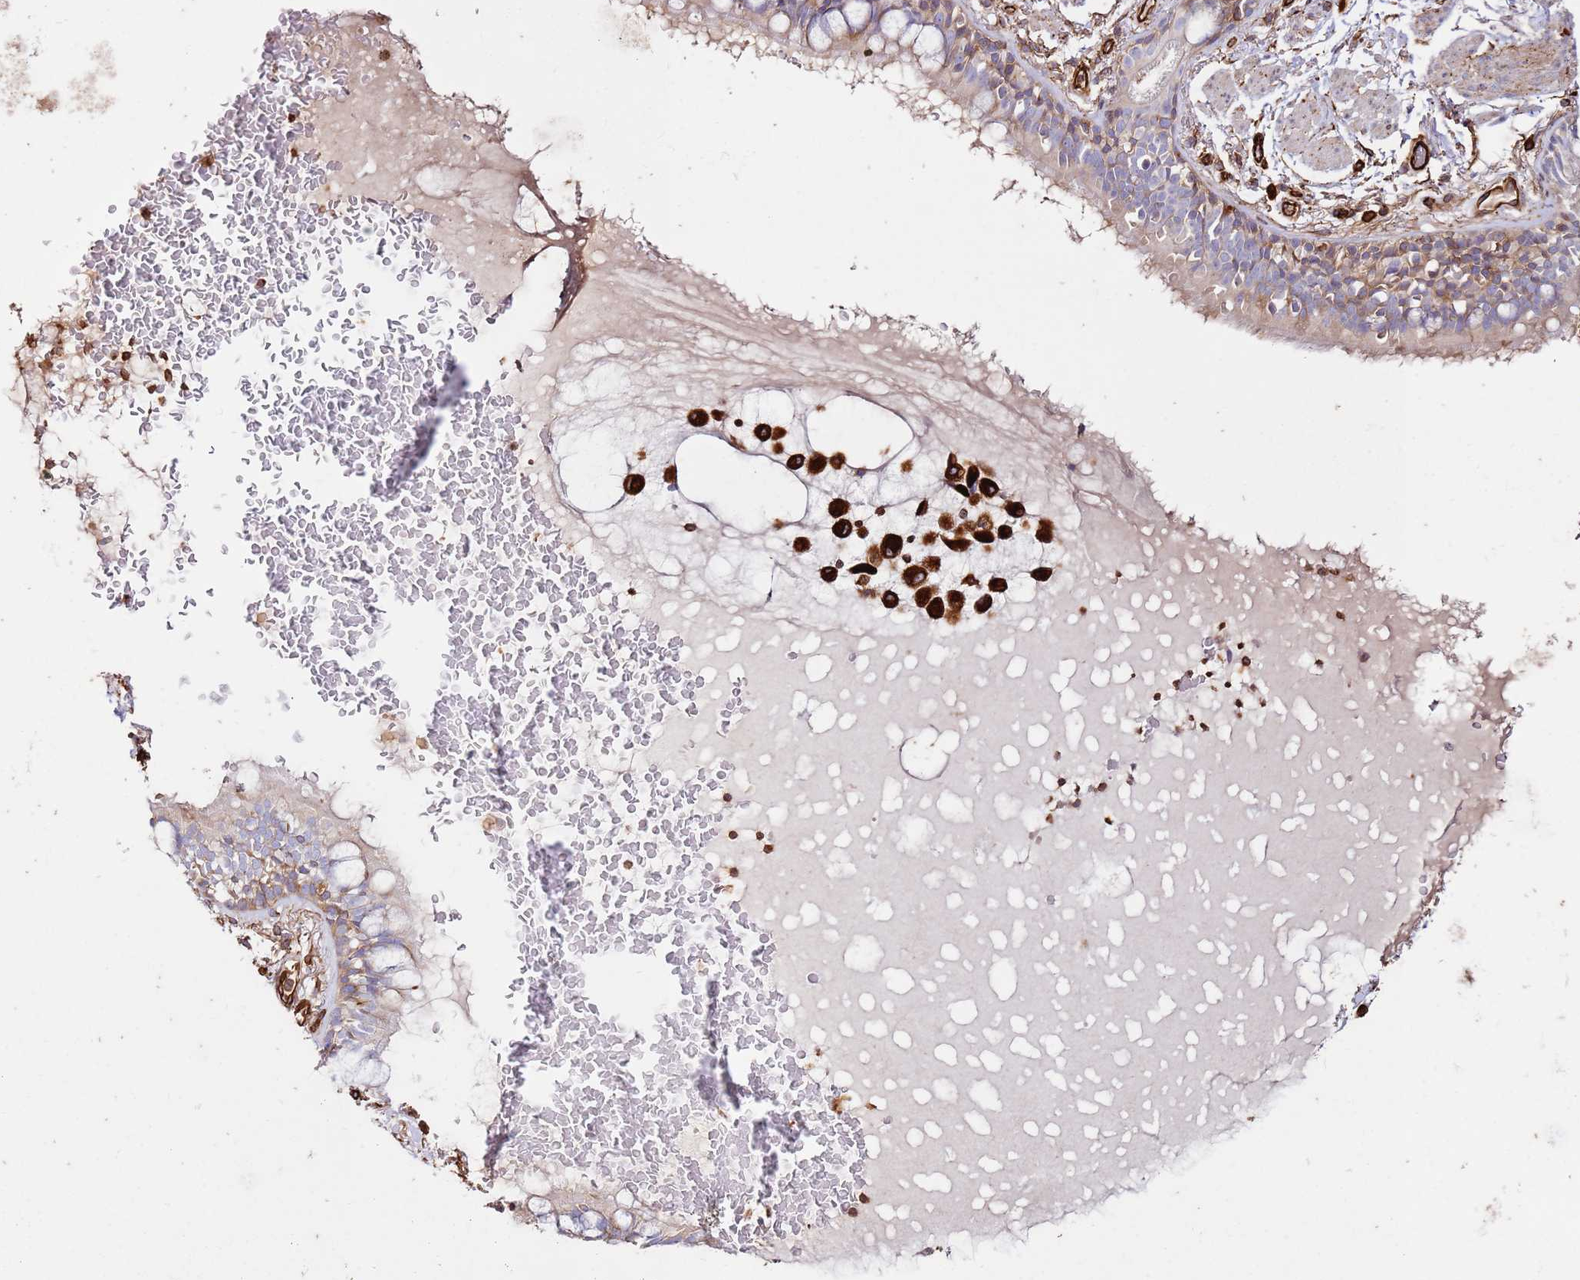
{"staining": {"intensity": "moderate", "quantity": "25%-75%", "location": "cytoplasmic/membranous"}, "tissue": "bronchus", "cell_type": "Respiratory epithelial cells", "image_type": "normal", "snomed": [{"axis": "morphology", "description": "Normal tissue, NOS"}, {"axis": "topography", "description": "Bronchus"}], "caption": "Respiratory epithelial cells reveal medium levels of moderate cytoplasmic/membranous staining in approximately 25%-75% of cells in benign bronchus.", "gene": "MRGPRE", "patient": {"sex": "male", "age": 70}}